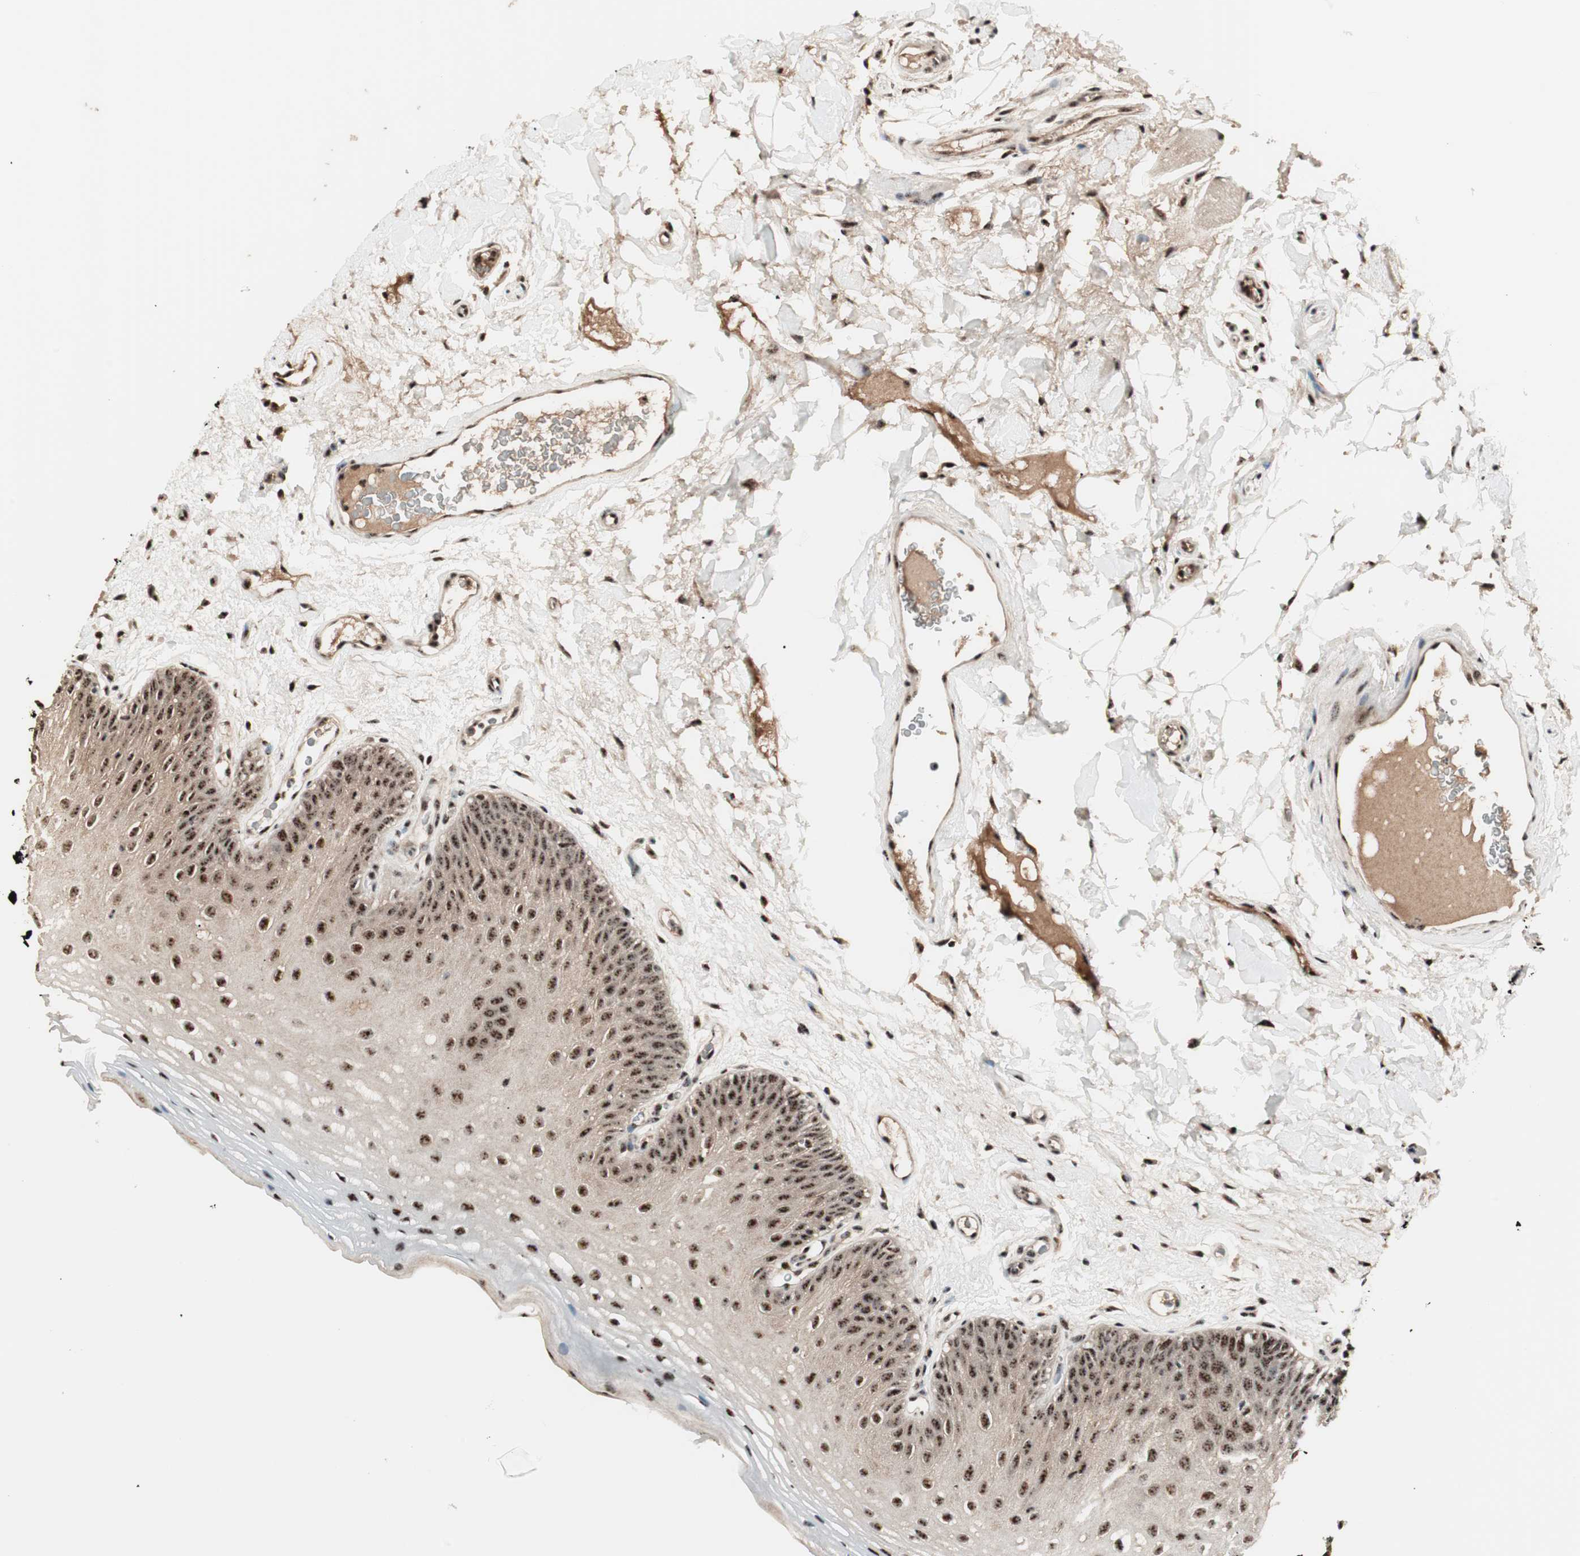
{"staining": {"intensity": "strong", "quantity": ">75%", "location": "nuclear"}, "tissue": "oral mucosa", "cell_type": "Squamous epithelial cells", "image_type": "normal", "snomed": [{"axis": "morphology", "description": "Normal tissue, NOS"}, {"axis": "morphology", "description": "Squamous cell carcinoma, NOS"}, {"axis": "topography", "description": "Skeletal muscle"}, {"axis": "topography", "description": "Oral tissue"}], "caption": "Immunohistochemistry staining of unremarkable oral mucosa, which exhibits high levels of strong nuclear staining in about >75% of squamous epithelial cells indicating strong nuclear protein positivity. The staining was performed using DAB (3,3'-diaminobenzidine) (brown) for protein detection and nuclei were counterstained in hematoxylin (blue).", "gene": "NR5A2", "patient": {"sex": "male", "age": 71}}